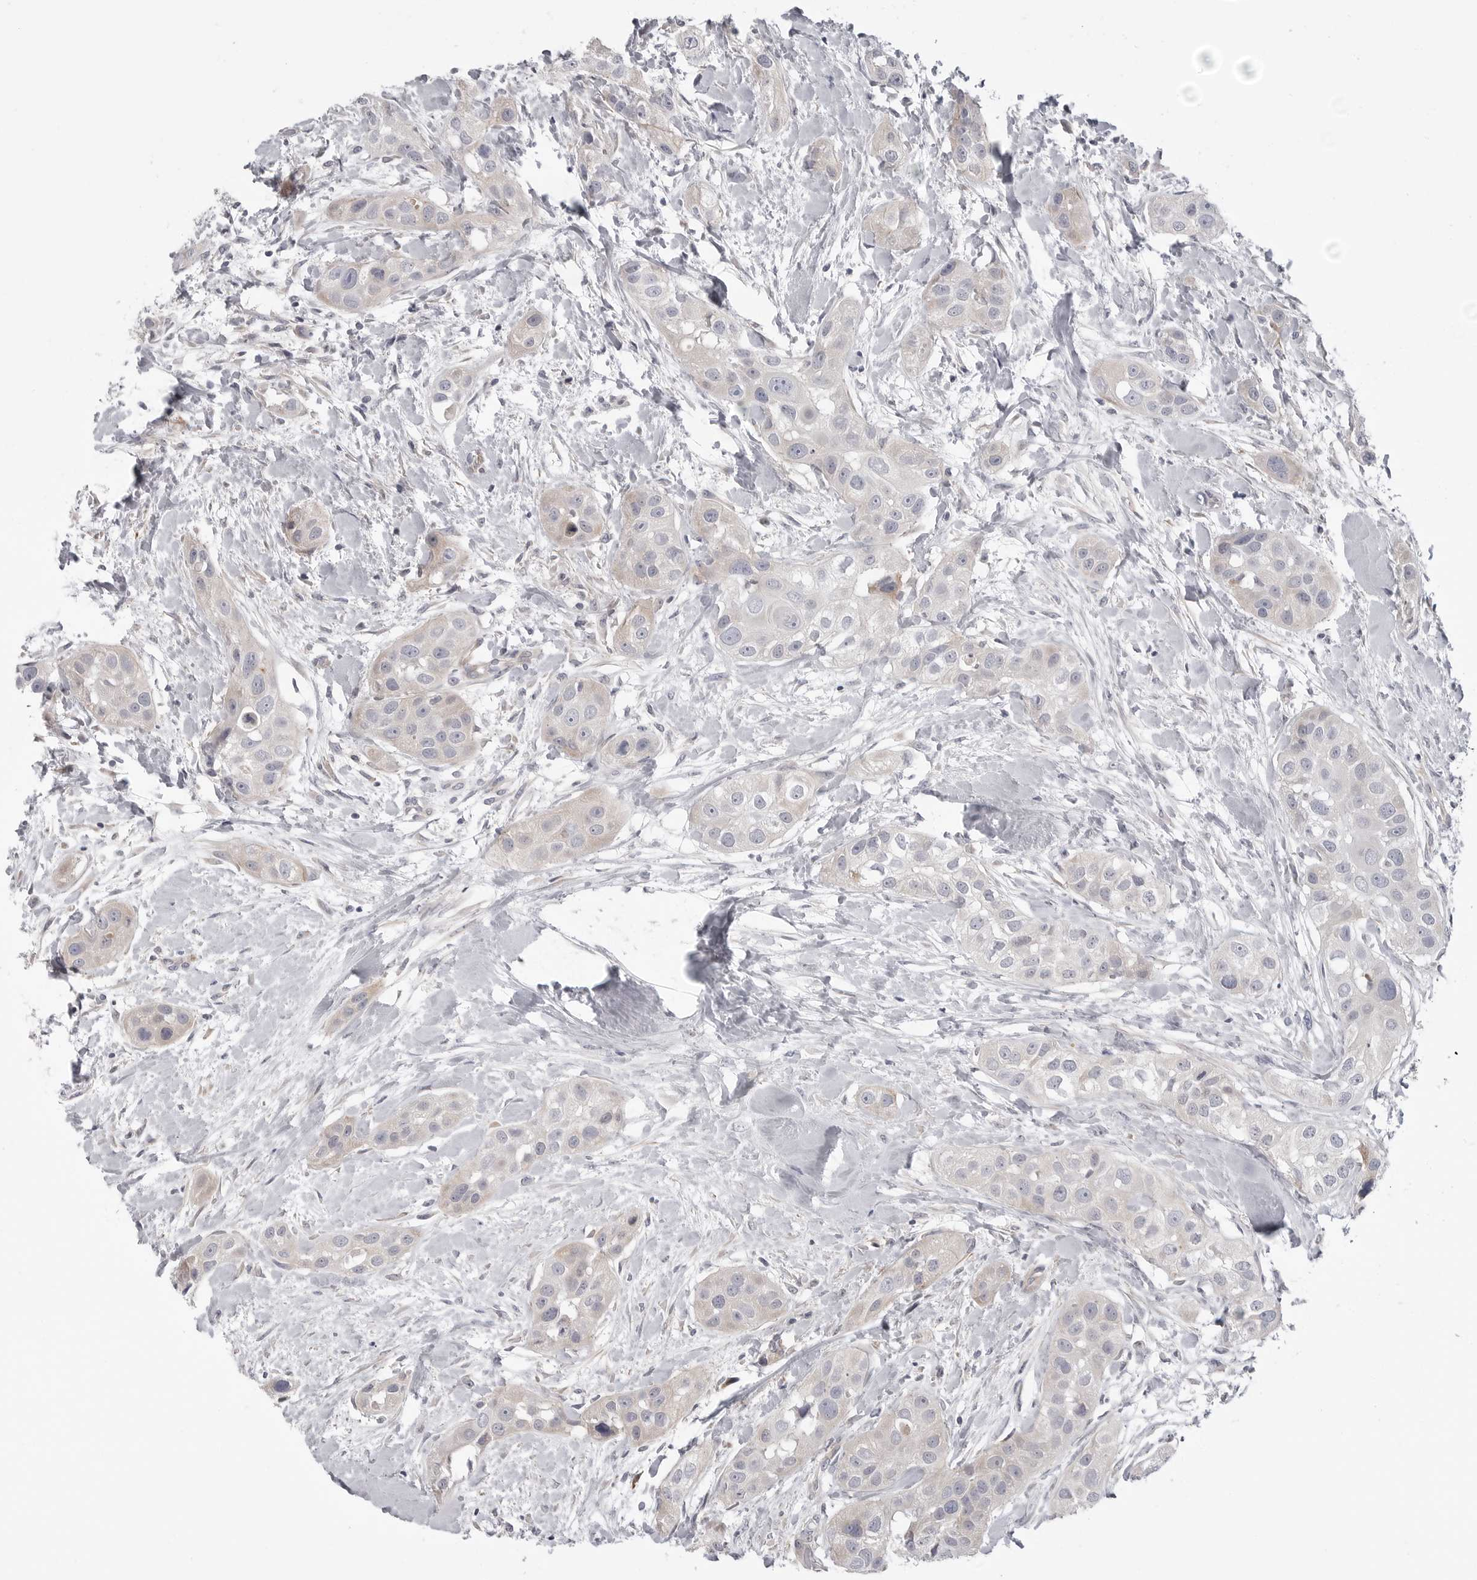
{"staining": {"intensity": "negative", "quantity": "none", "location": "none"}, "tissue": "head and neck cancer", "cell_type": "Tumor cells", "image_type": "cancer", "snomed": [{"axis": "morphology", "description": "Normal tissue, NOS"}, {"axis": "morphology", "description": "Squamous cell carcinoma, NOS"}, {"axis": "topography", "description": "Skeletal muscle"}, {"axis": "topography", "description": "Head-Neck"}], "caption": "Immunohistochemistry photomicrograph of neoplastic tissue: squamous cell carcinoma (head and neck) stained with DAB (3,3'-diaminobenzidine) exhibits no significant protein positivity in tumor cells.", "gene": "SCP2", "patient": {"sex": "male", "age": 51}}